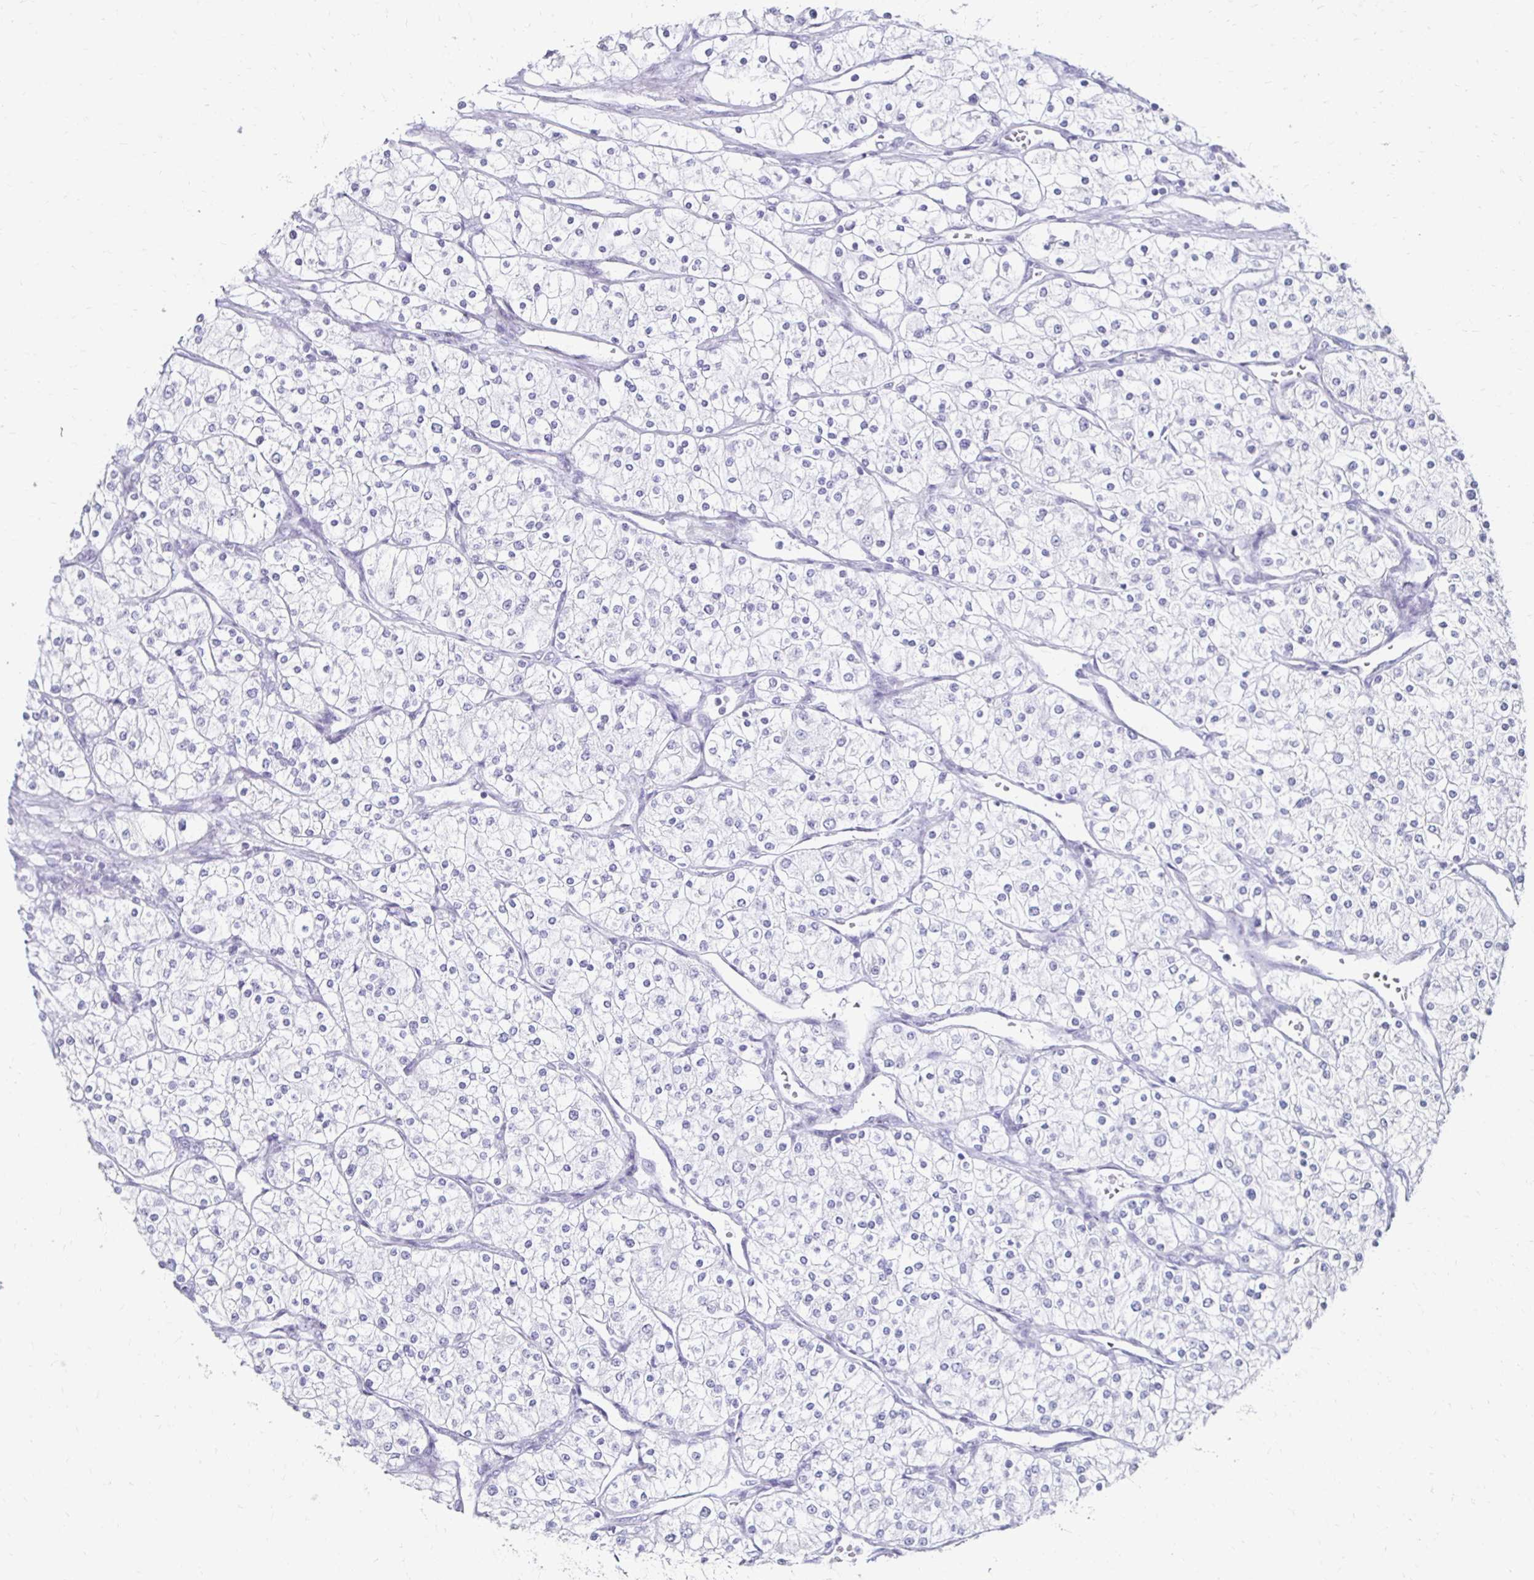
{"staining": {"intensity": "negative", "quantity": "none", "location": "none"}, "tissue": "renal cancer", "cell_type": "Tumor cells", "image_type": "cancer", "snomed": [{"axis": "morphology", "description": "Adenocarcinoma, NOS"}, {"axis": "topography", "description": "Kidney"}], "caption": "There is no significant staining in tumor cells of adenocarcinoma (renal).", "gene": "TOMM34", "patient": {"sex": "male", "age": 80}}